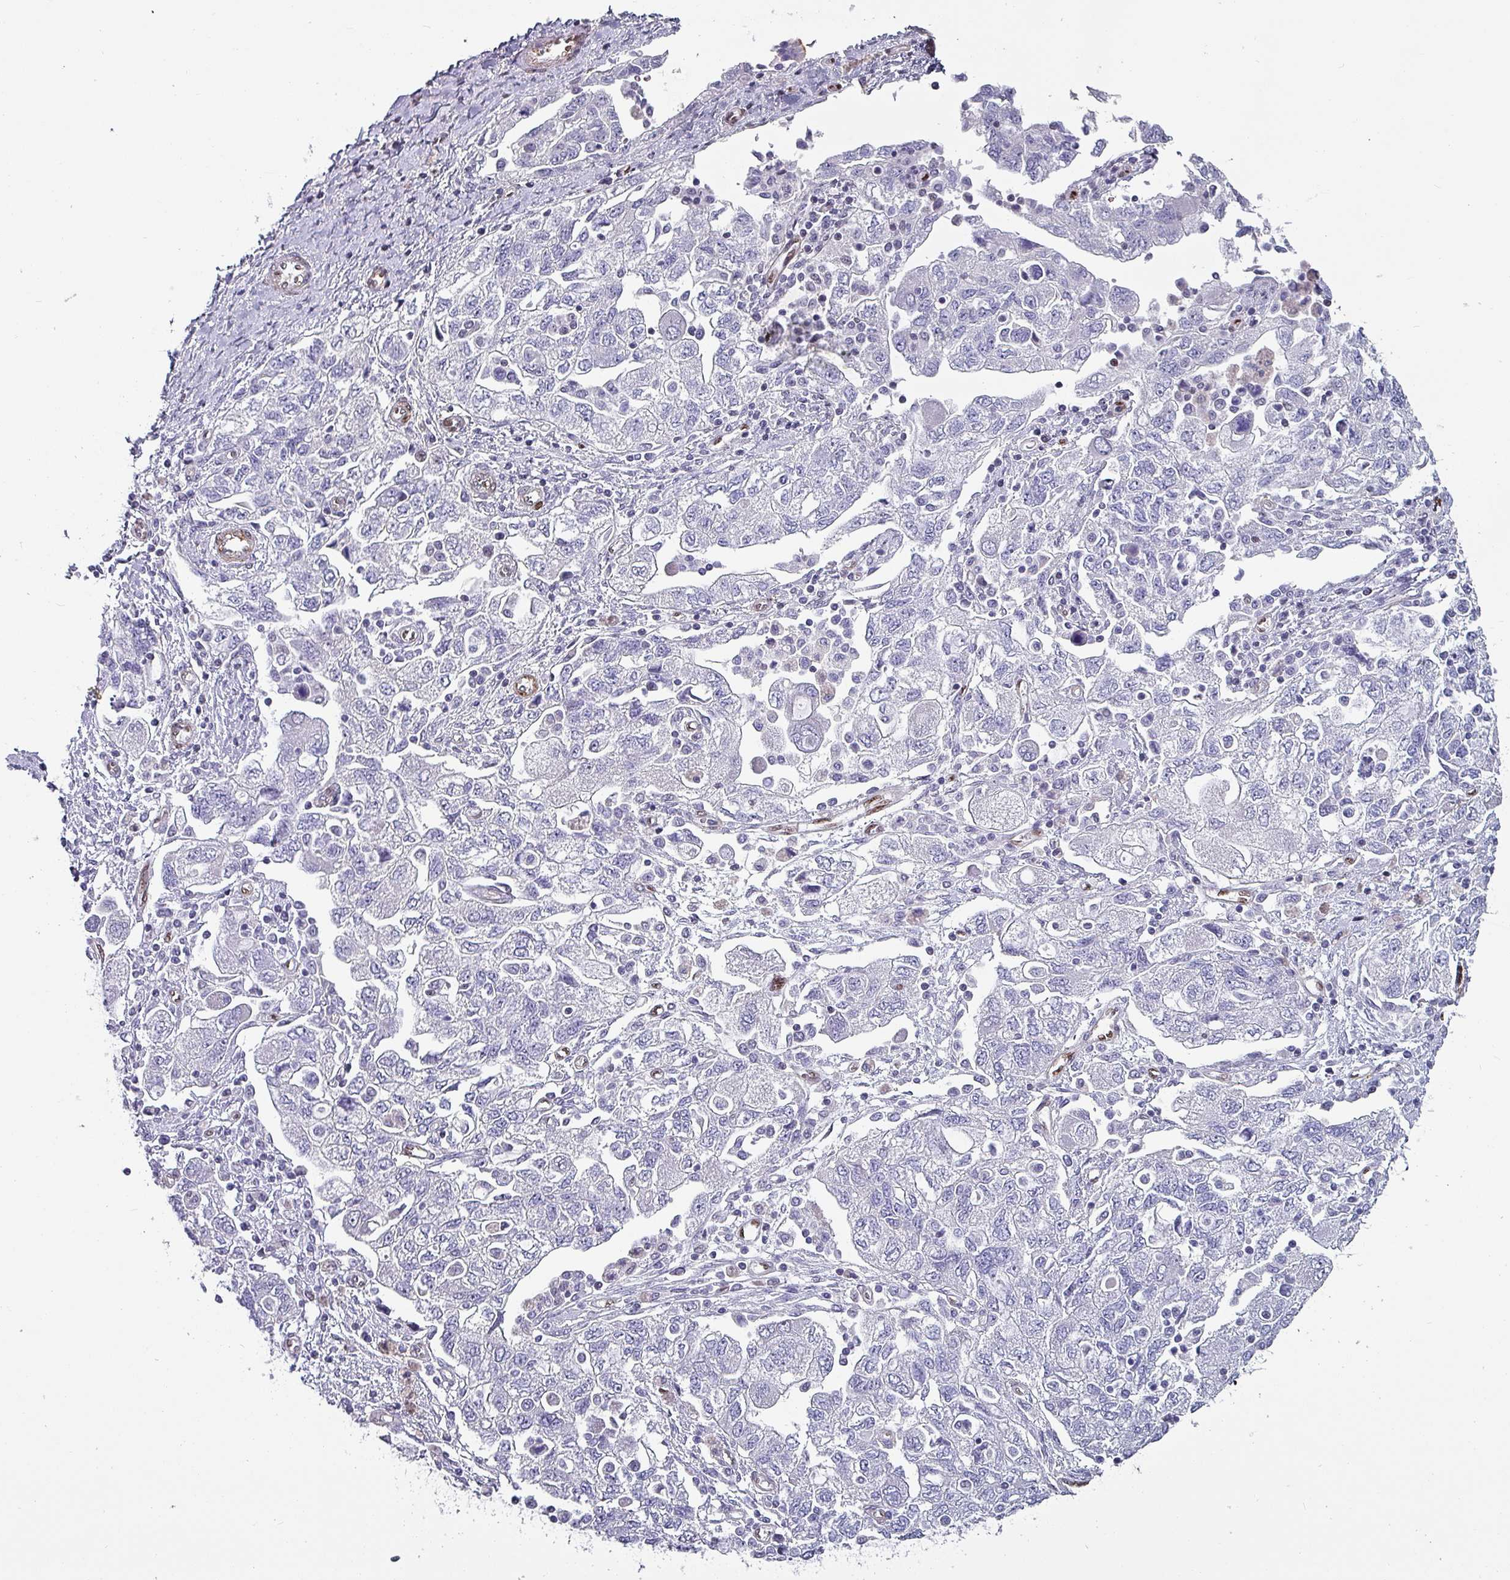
{"staining": {"intensity": "negative", "quantity": "none", "location": "none"}, "tissue": "ovarian cancer", "cell_type": "Tumor cells", "image_type": "cancer", "snomed": [{"axis": "morphology", "description": "Carcinoma, NOS"}, {"axis": "morphology", "description": "Cystadenocarcinoma, serous, NOS"}, {"axis": "topography", "description": "Ovary"}], "caption": "This is an immunohistochemistry image of human ovarian cancer (serous cystadenocarcinoma). There is no positivity in tumor cells.", "gene": "ZNF816-ZNF321P", "patient": {"sex": "female", "age": 69}}